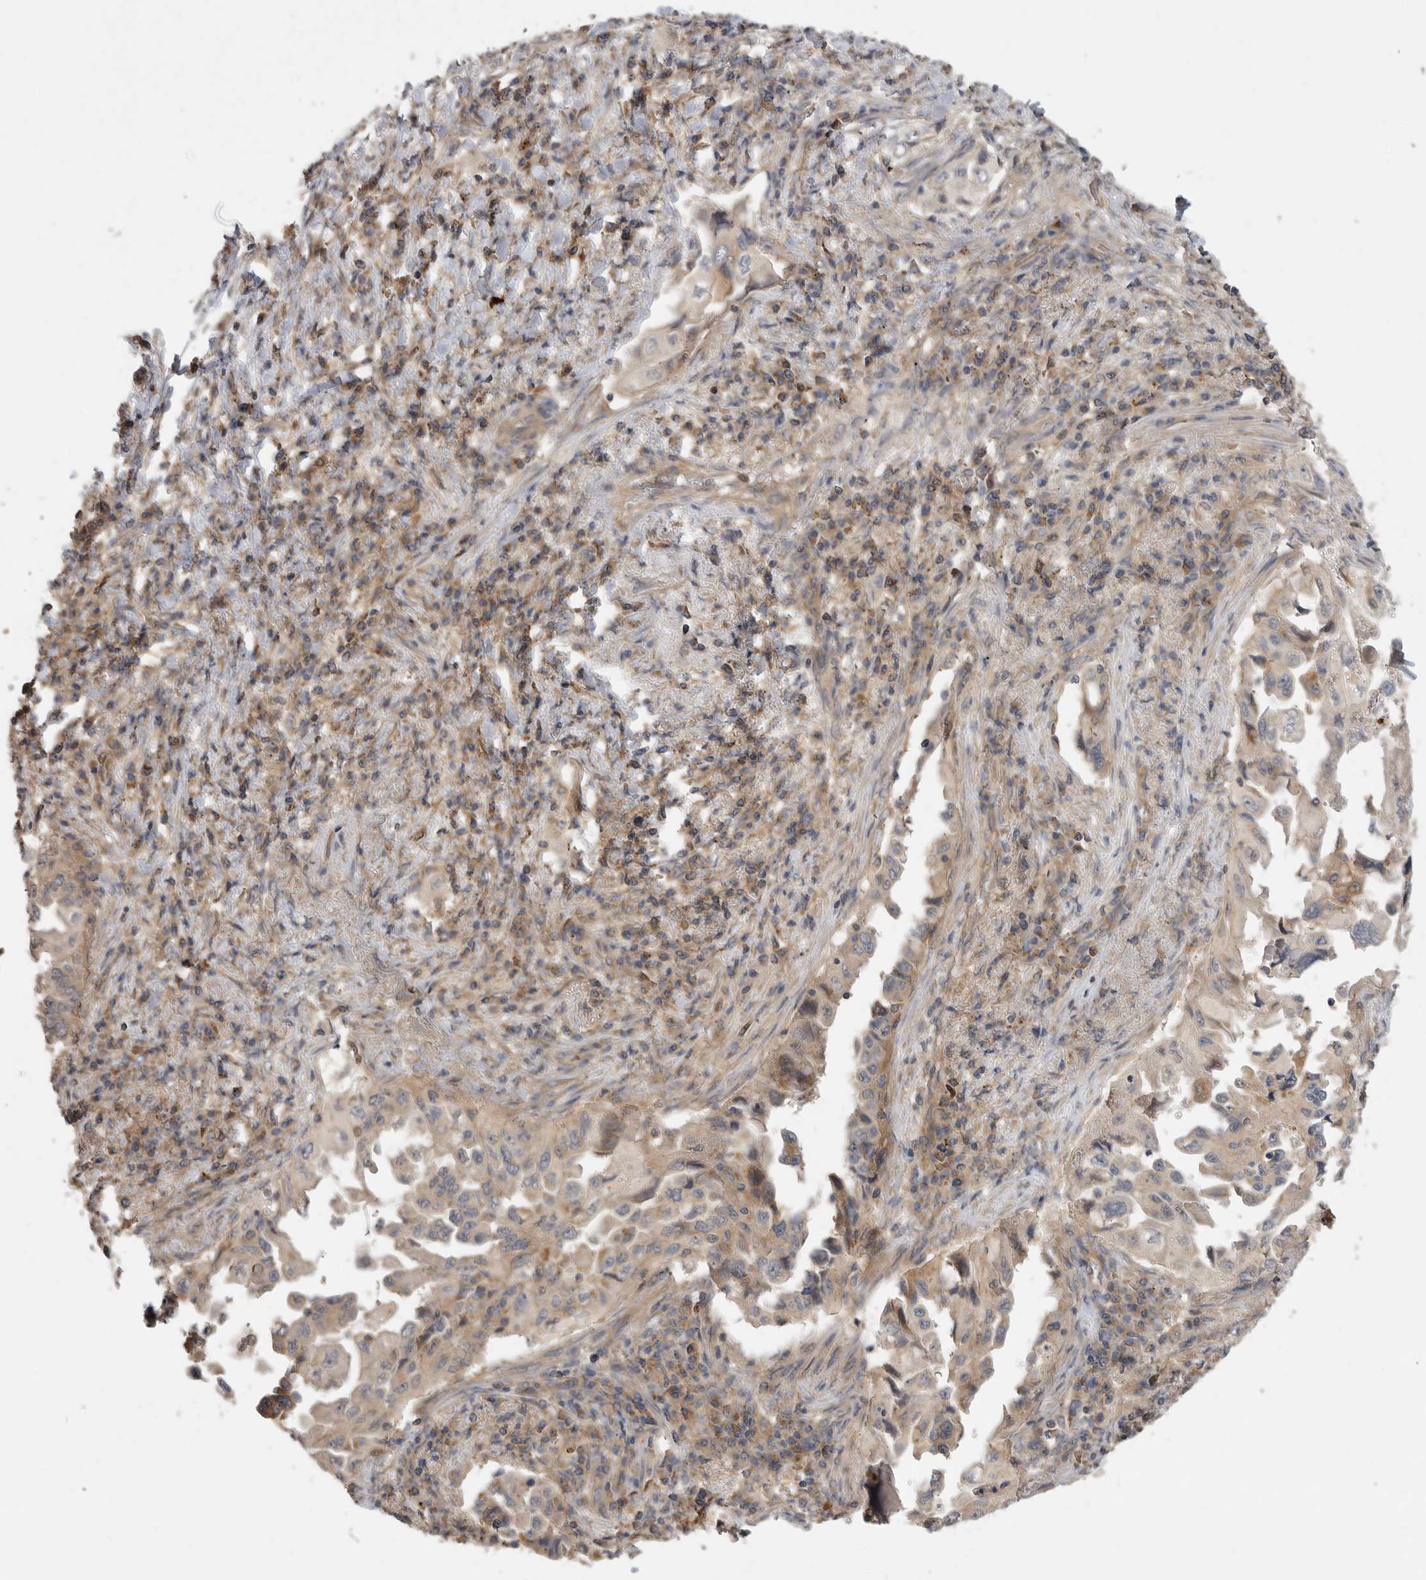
{"staining": {"intensity": "weak", "quantity": "<25%", "location": "cytoplasmic/membranous"}, "tissue": "lung cancer", "cell_type": "Tumor cells", "image_type": "cancer", "snomed": [{"axis": "morphology", "description": "Adenocarcinoma, NOS"}, {"axis": "topography", "description": "Lung"}], "caption": "Immunohistochemistry (IHC) histopathology image of human lung cancer stained for a protein (brown), which reveals no positivity in tumor cells.", "gene": "ZNF232", "patient": {"sex": "female", "age": 51}}